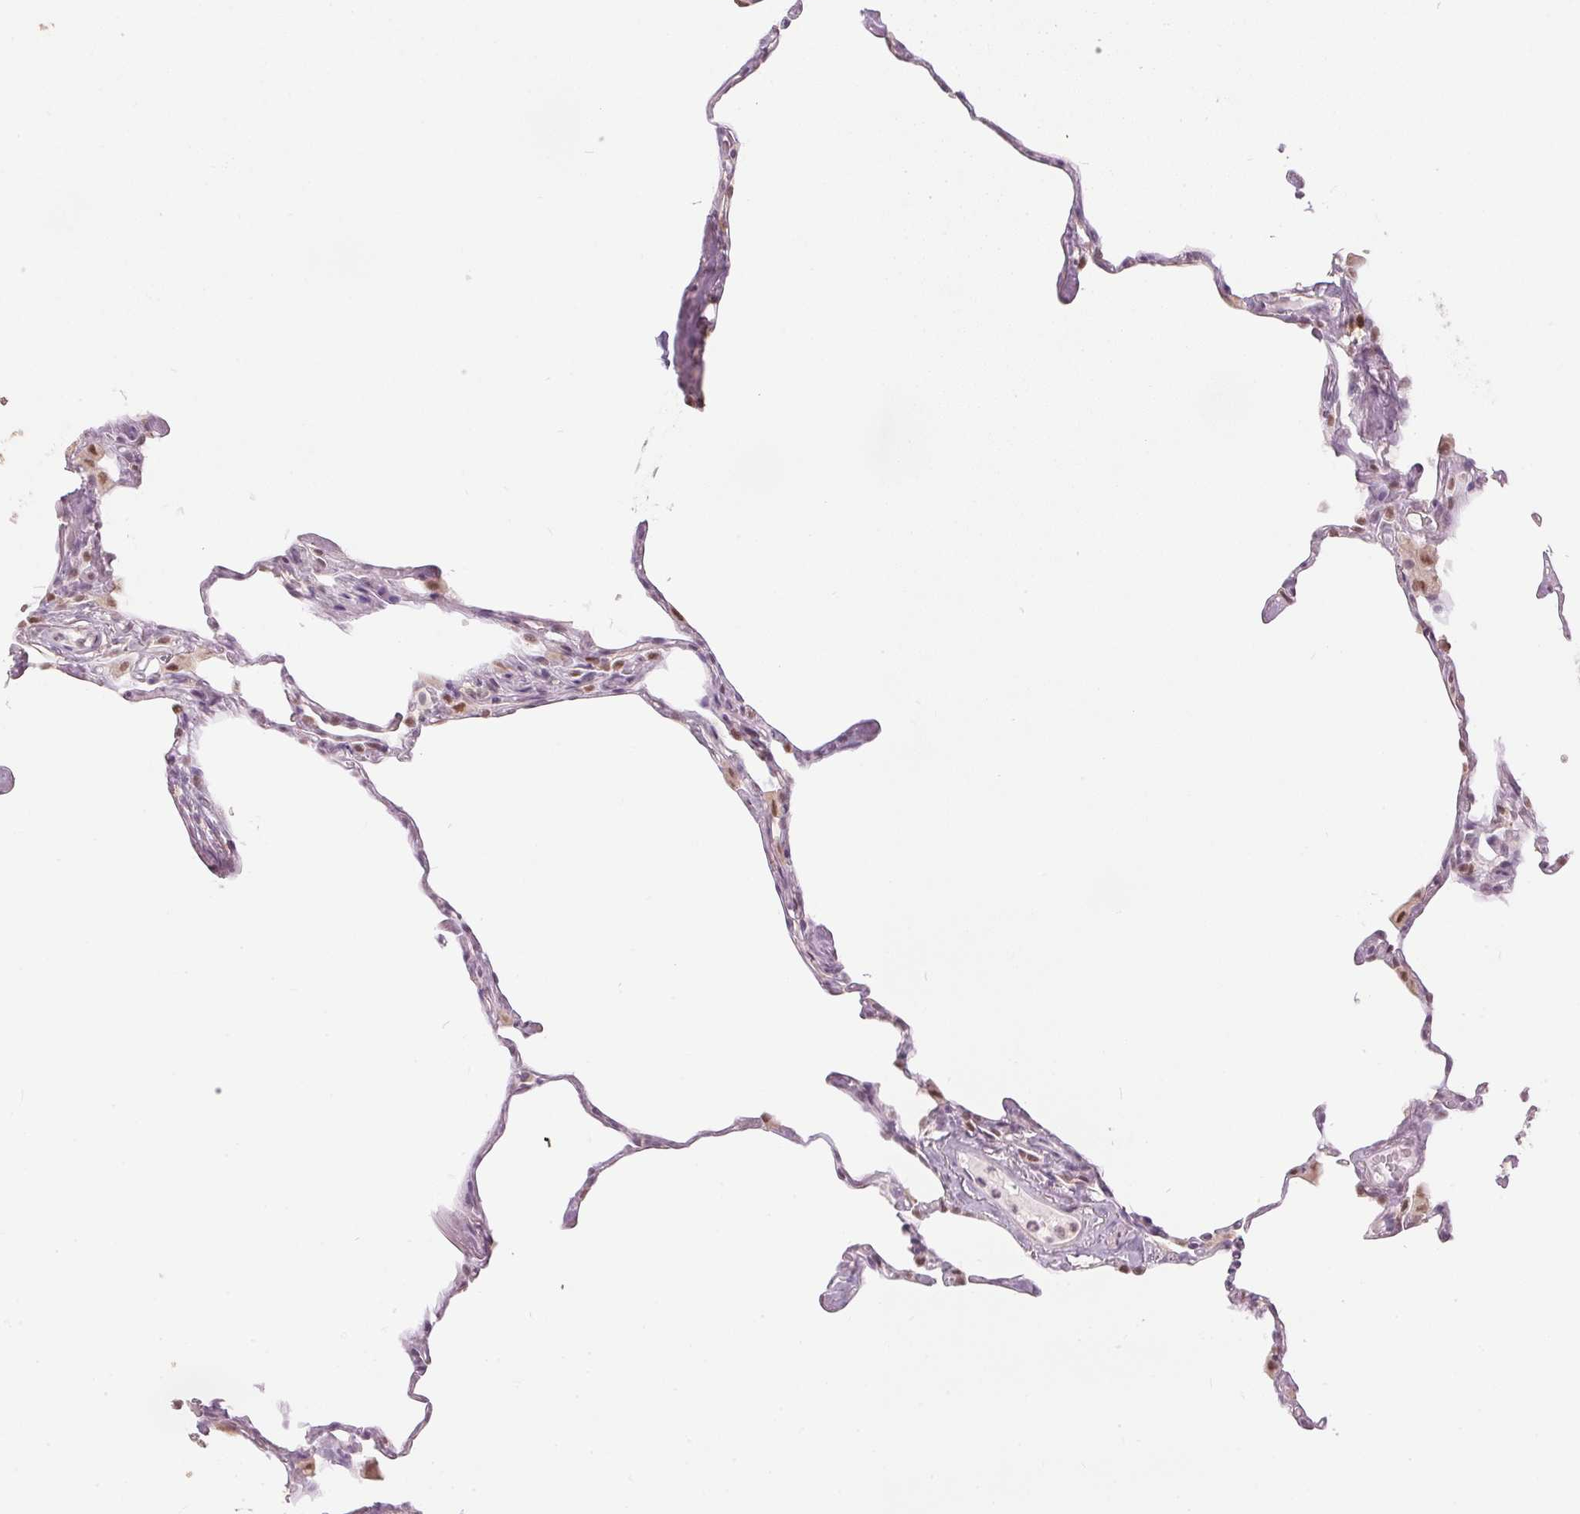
{"staining": {"intensity": "moderate", "quantity": "<25%", "location": "nuclear"}, "tissue": "lung", "cell_type": "Alveolar cells", "image_type": "normal", "snomed": [{"axis": "morphology", "description": "Normal tissue, NOS"}, {"axis": "topography", "description": "Lung"}], "caption": "High-magnification brightfield microscopy of unremarkable lung stained with DAB (brown) and counterstained with hematoxylin (blue). alveolar cells exhibit moderate nuclear staining is appreciated in approximately<25% of cells.", "gene": "ENSG00000267001", "patient": {"sex": "male", "age": 65}}